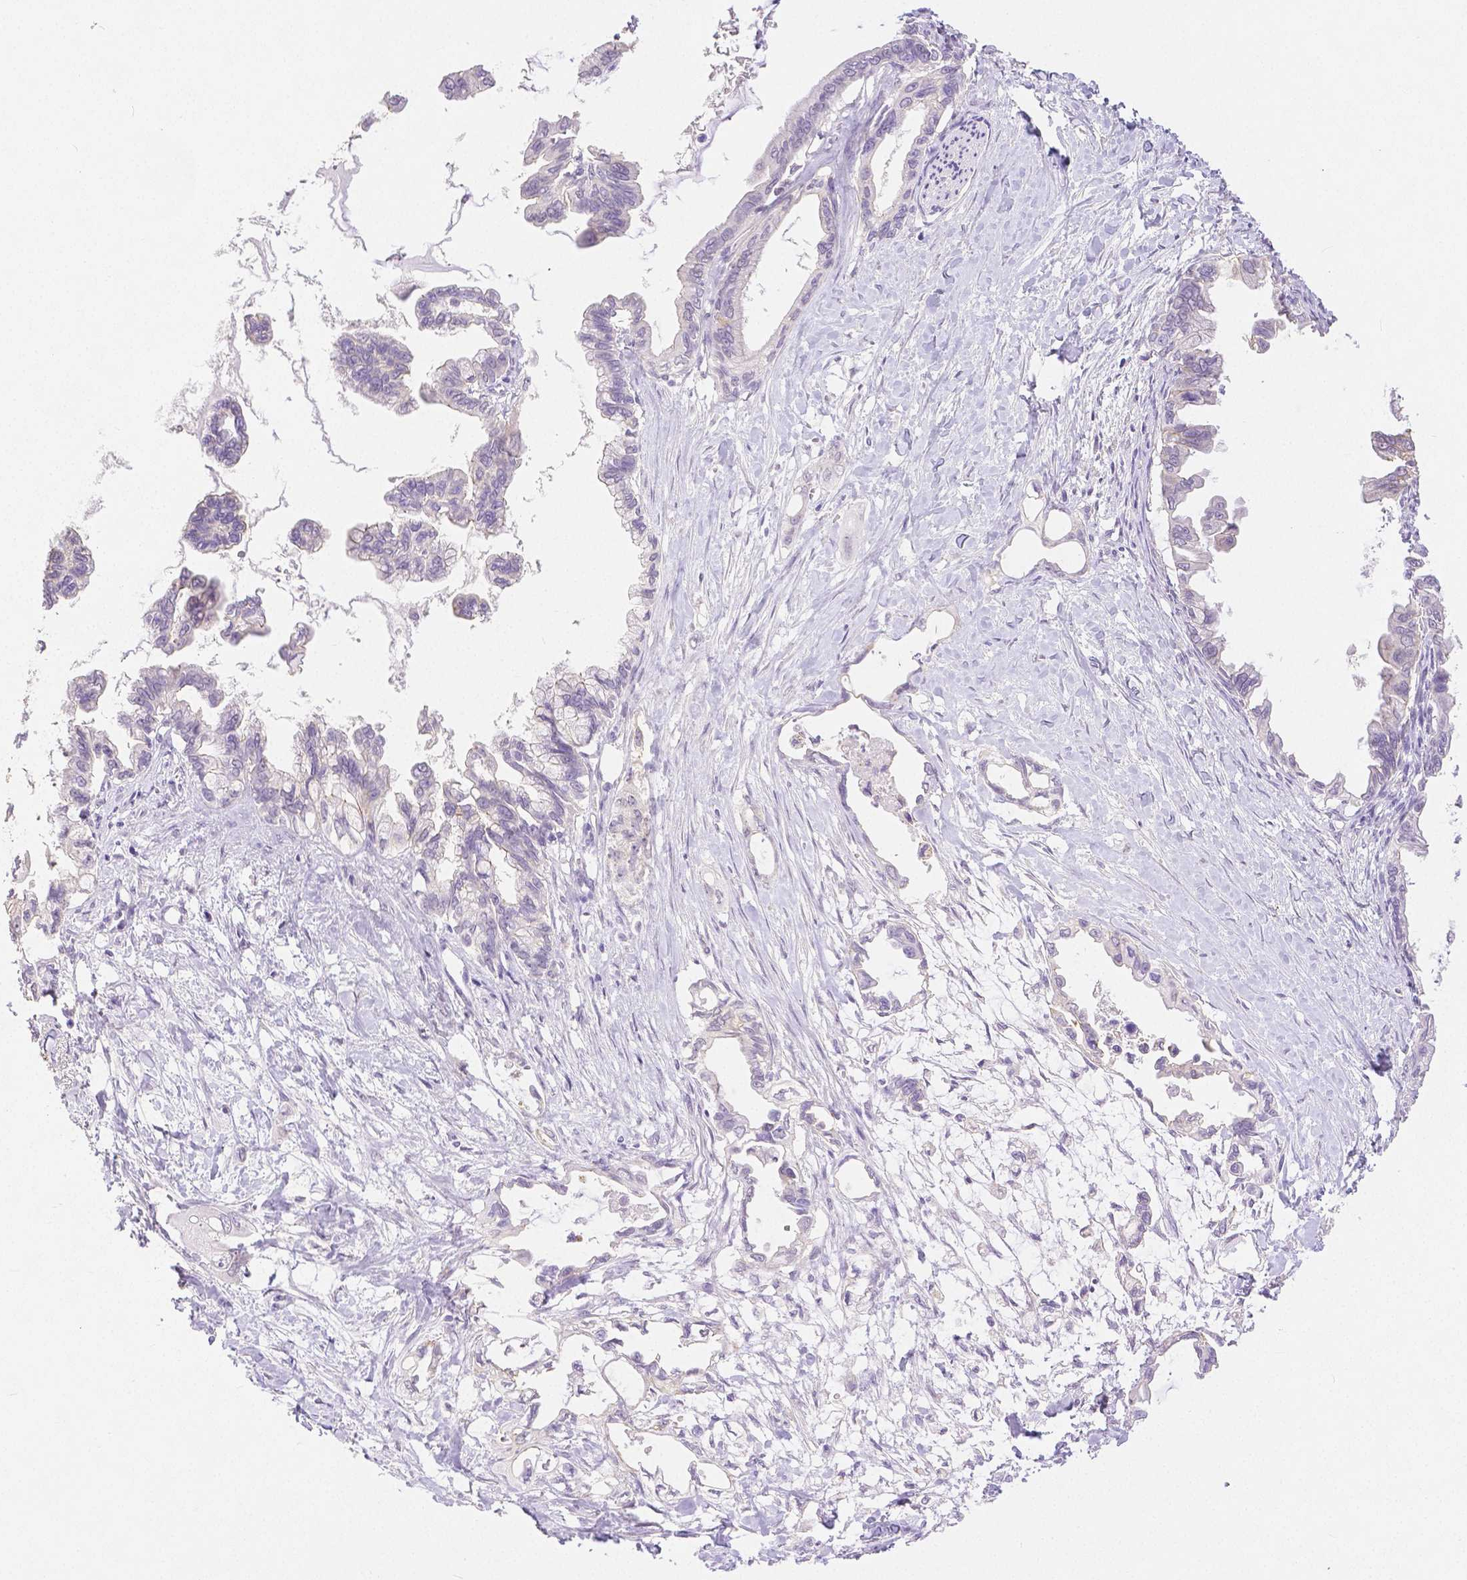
{"staining": {"intensity": "negative", "quantity": "none", "location": "none"}, "tissue": "pancreatic cancer", "cell_type": "Tumor cells", "image_type": "cancer", "snomed": [{"axis": "morphology", "description": "Adenocarcinoma, NOS"}, {"axis": "topography", "description": "Pancreas"}], "caption": "Immunohistochemistry (IHC) histopathology image of neoplastic tissue: pancreatic cancer stained with DAB (3,3'-diaminobenzidine) displays no significant protein positivity in tumor cells.", "gene": "OCLN", "patient": {"sex": "male", "age": 61}}